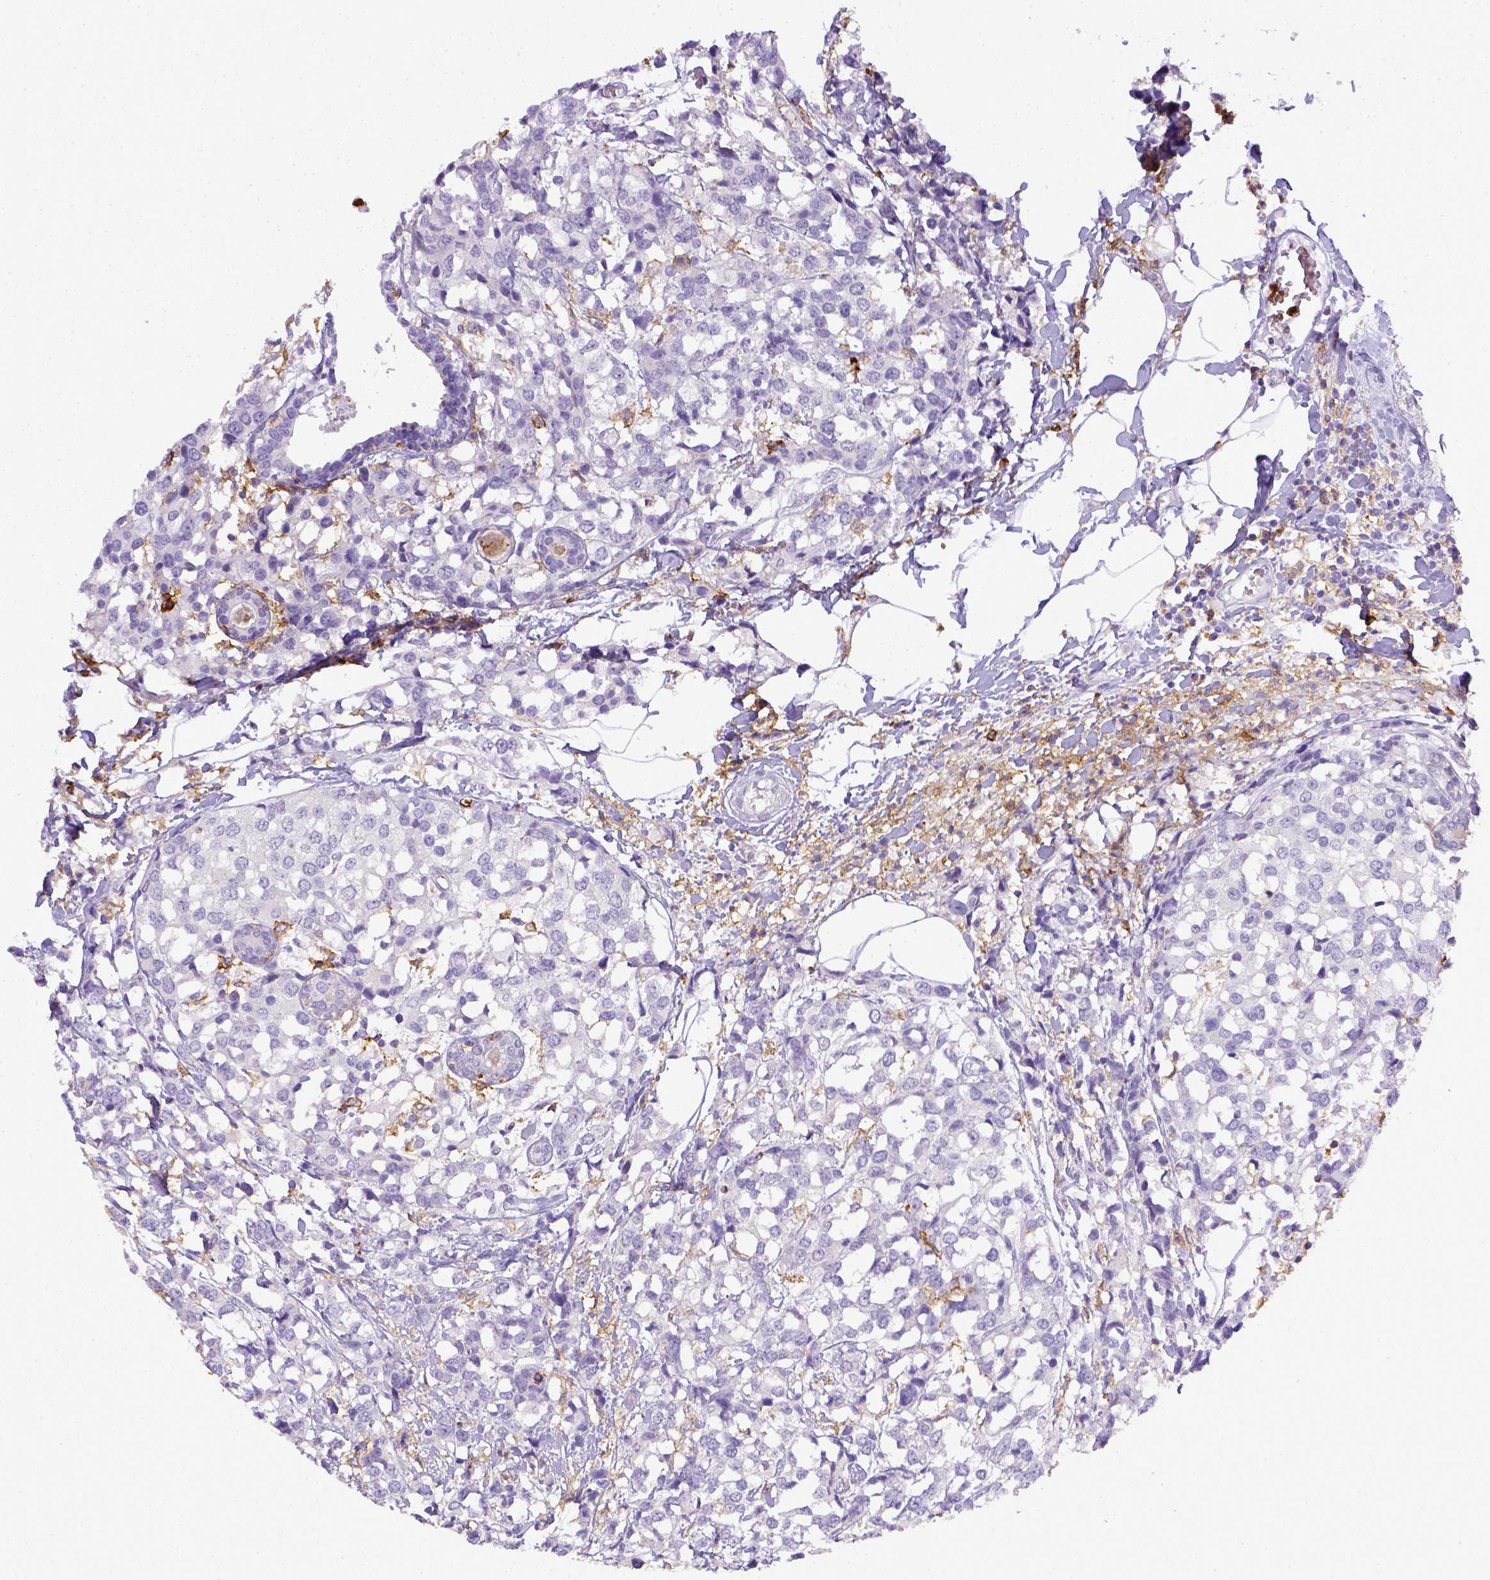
{"staining": {"intensity": "negative", "quantity": "none", "location": "none"}, "tissue": "breast cancer", "cell_type": "Tumor cells", "image_type": "cancer", "snomed": [{"axis": "morphology", "description": "Lobular carcinoma"}, {"axis": "topography", "description": "Breast"}], "caption": "IHC of breast lobular carcinoma displays no positivity in tumor cells.", "gene": "ITGAM", "patient": {"sex": "female", "age": 59}}